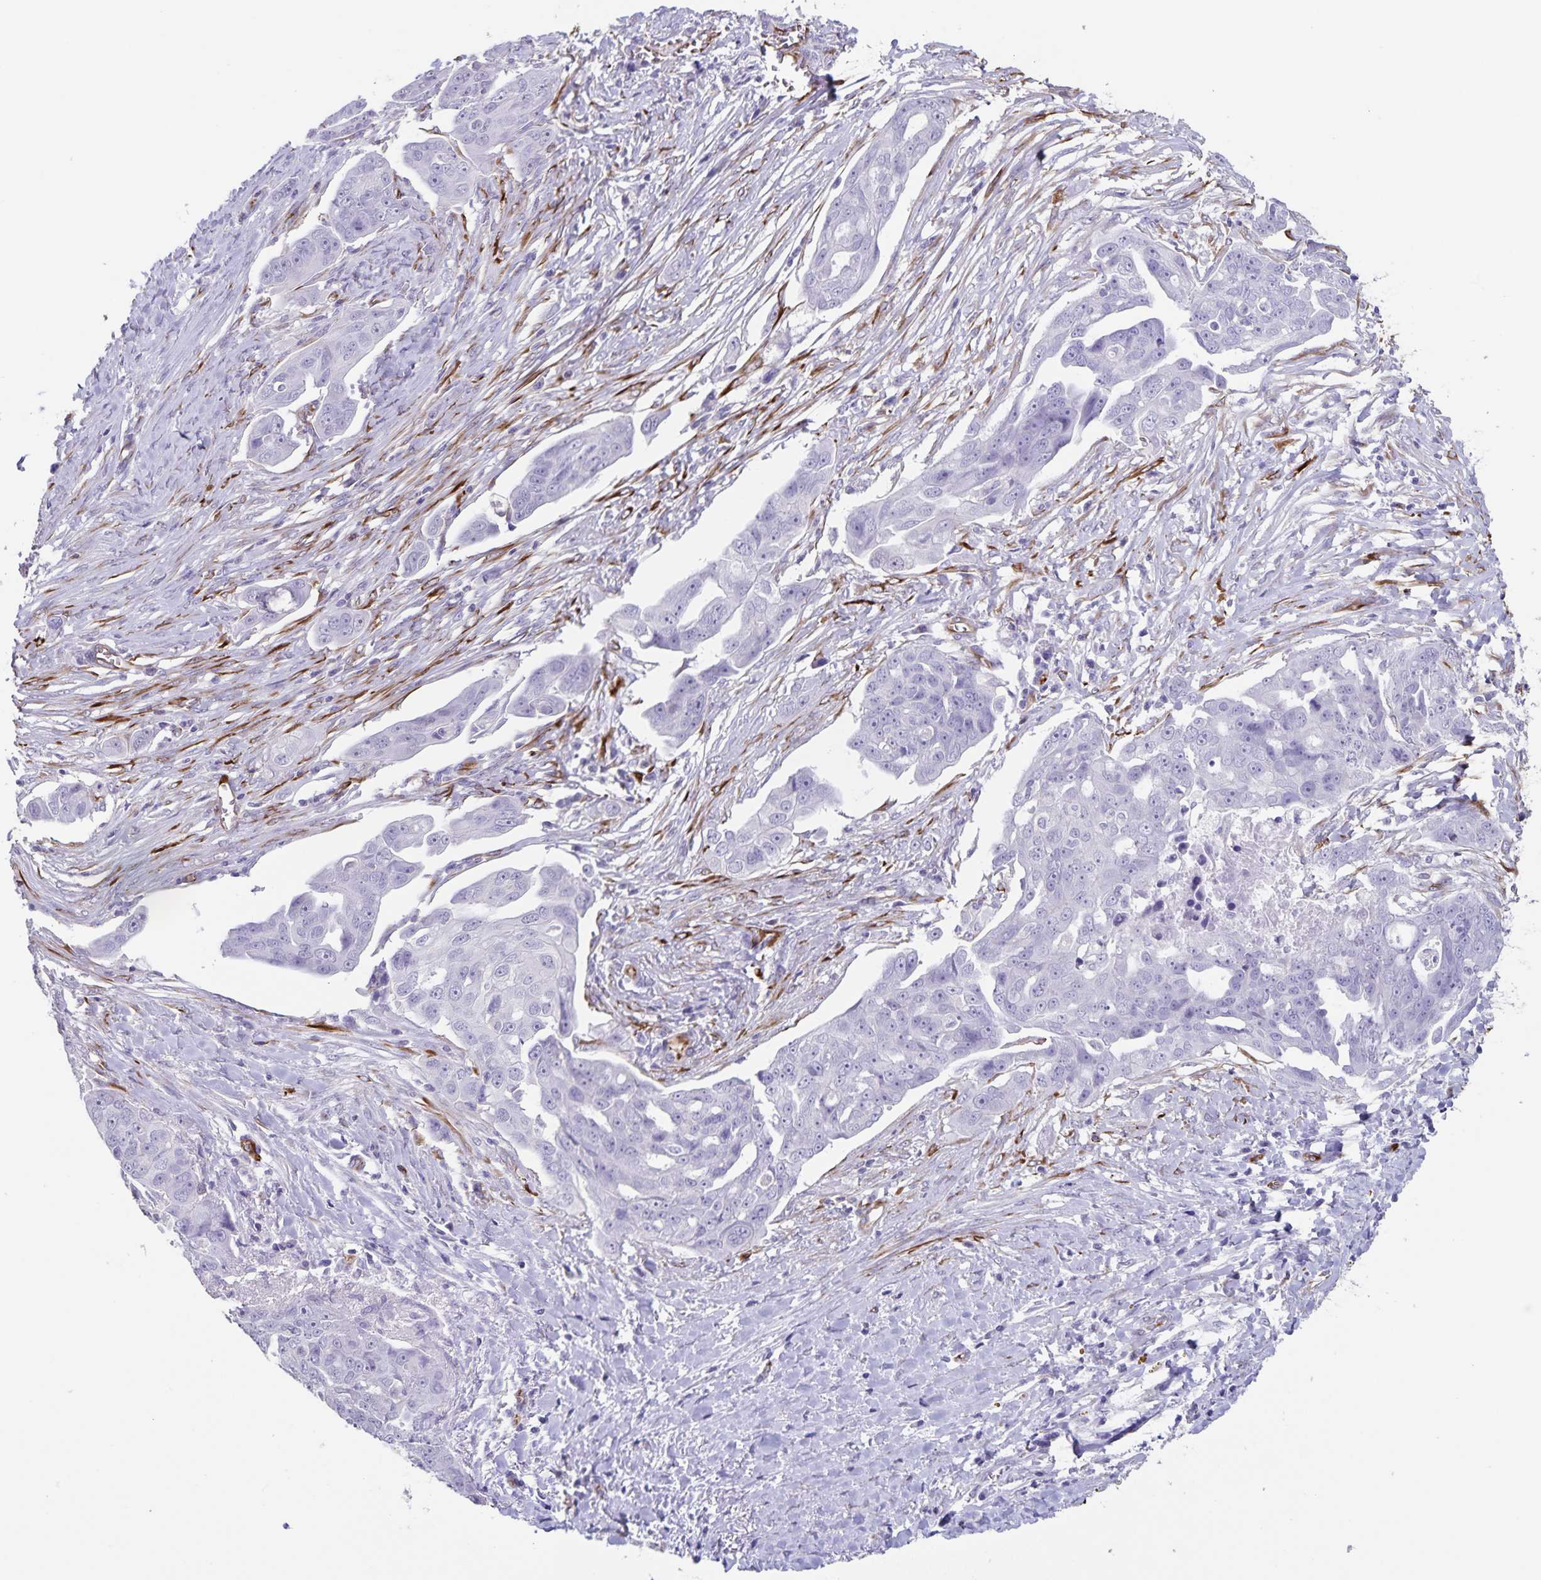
{"staining": {"intensity": "negative", "quantity": "none", "location": "none"}, "tissue": "ovarian cancer", "cell_type": "Tumor cells", "image_type": "cancer", "snomed": [{"axis": "morphology", "description": "Carcinoma, endometroid"}, {"axis": "topography", "description": "Ovary"}], "caption": "This is an IHC micrograph of human endometroid carcinoma (ovarian). There is no positivity in tumor cells.", "gene": "SYNM", "patient": {"sex": "female", "age": 70}}